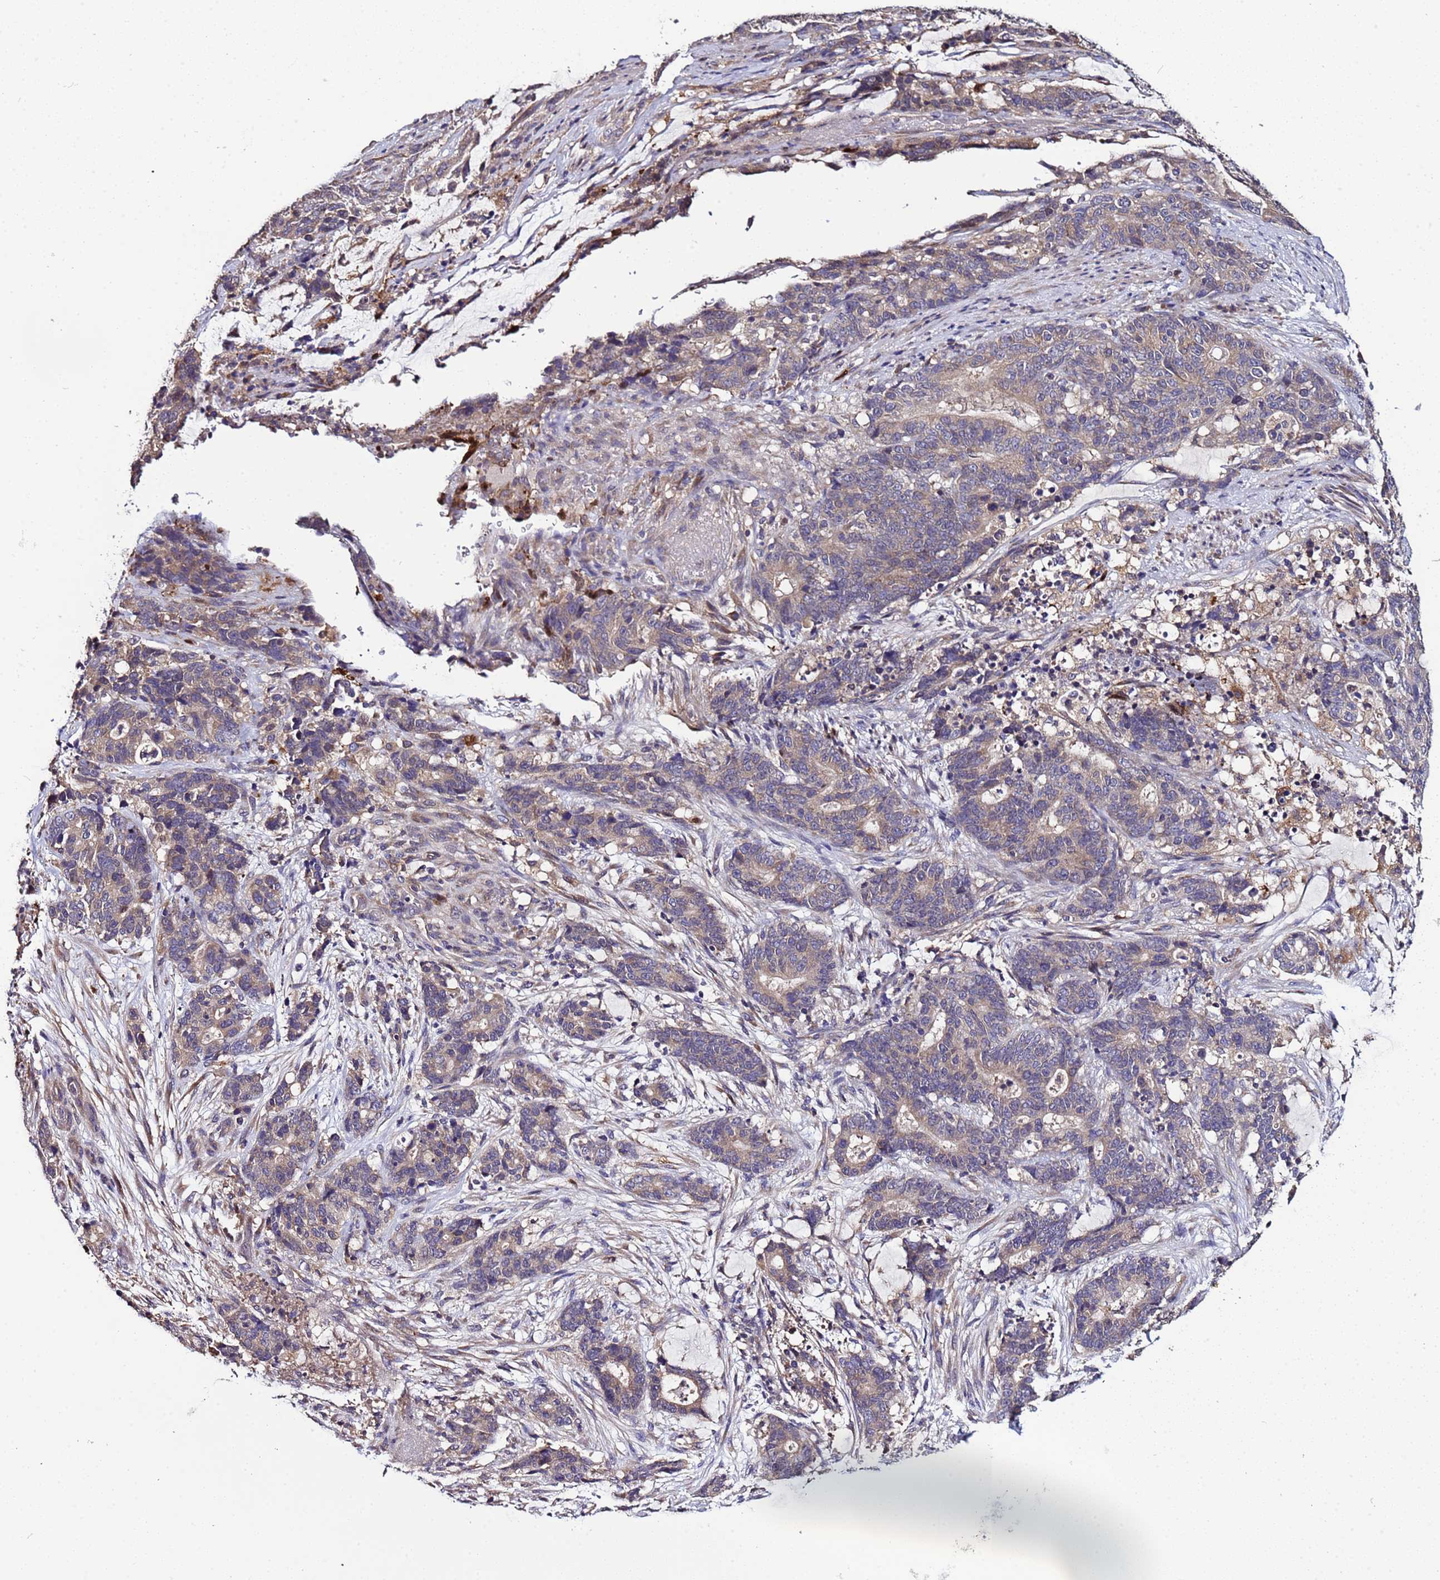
{"staining": {"intensity": "weak", "quantity": "25%-75%", "location": "cytoplasmic/membranous"}, "tissue": "stomach cancer", "cell_type": "Tumor cells", "image_type": "cancer", "snomed": [{"axis": "morphology", "description": "Adenocarcinoma, NOS"}, {"axis": "topography", "description": "Stomach"}], "caption": "This is an image of immunohistochemistry staining of adenocarcinoma (stomach), which shows weak positivity in the cytoplasmic/membranous of tumor cells.", "gene": "ELMOD2", "patient": {"sex": "female", "age": 76}}